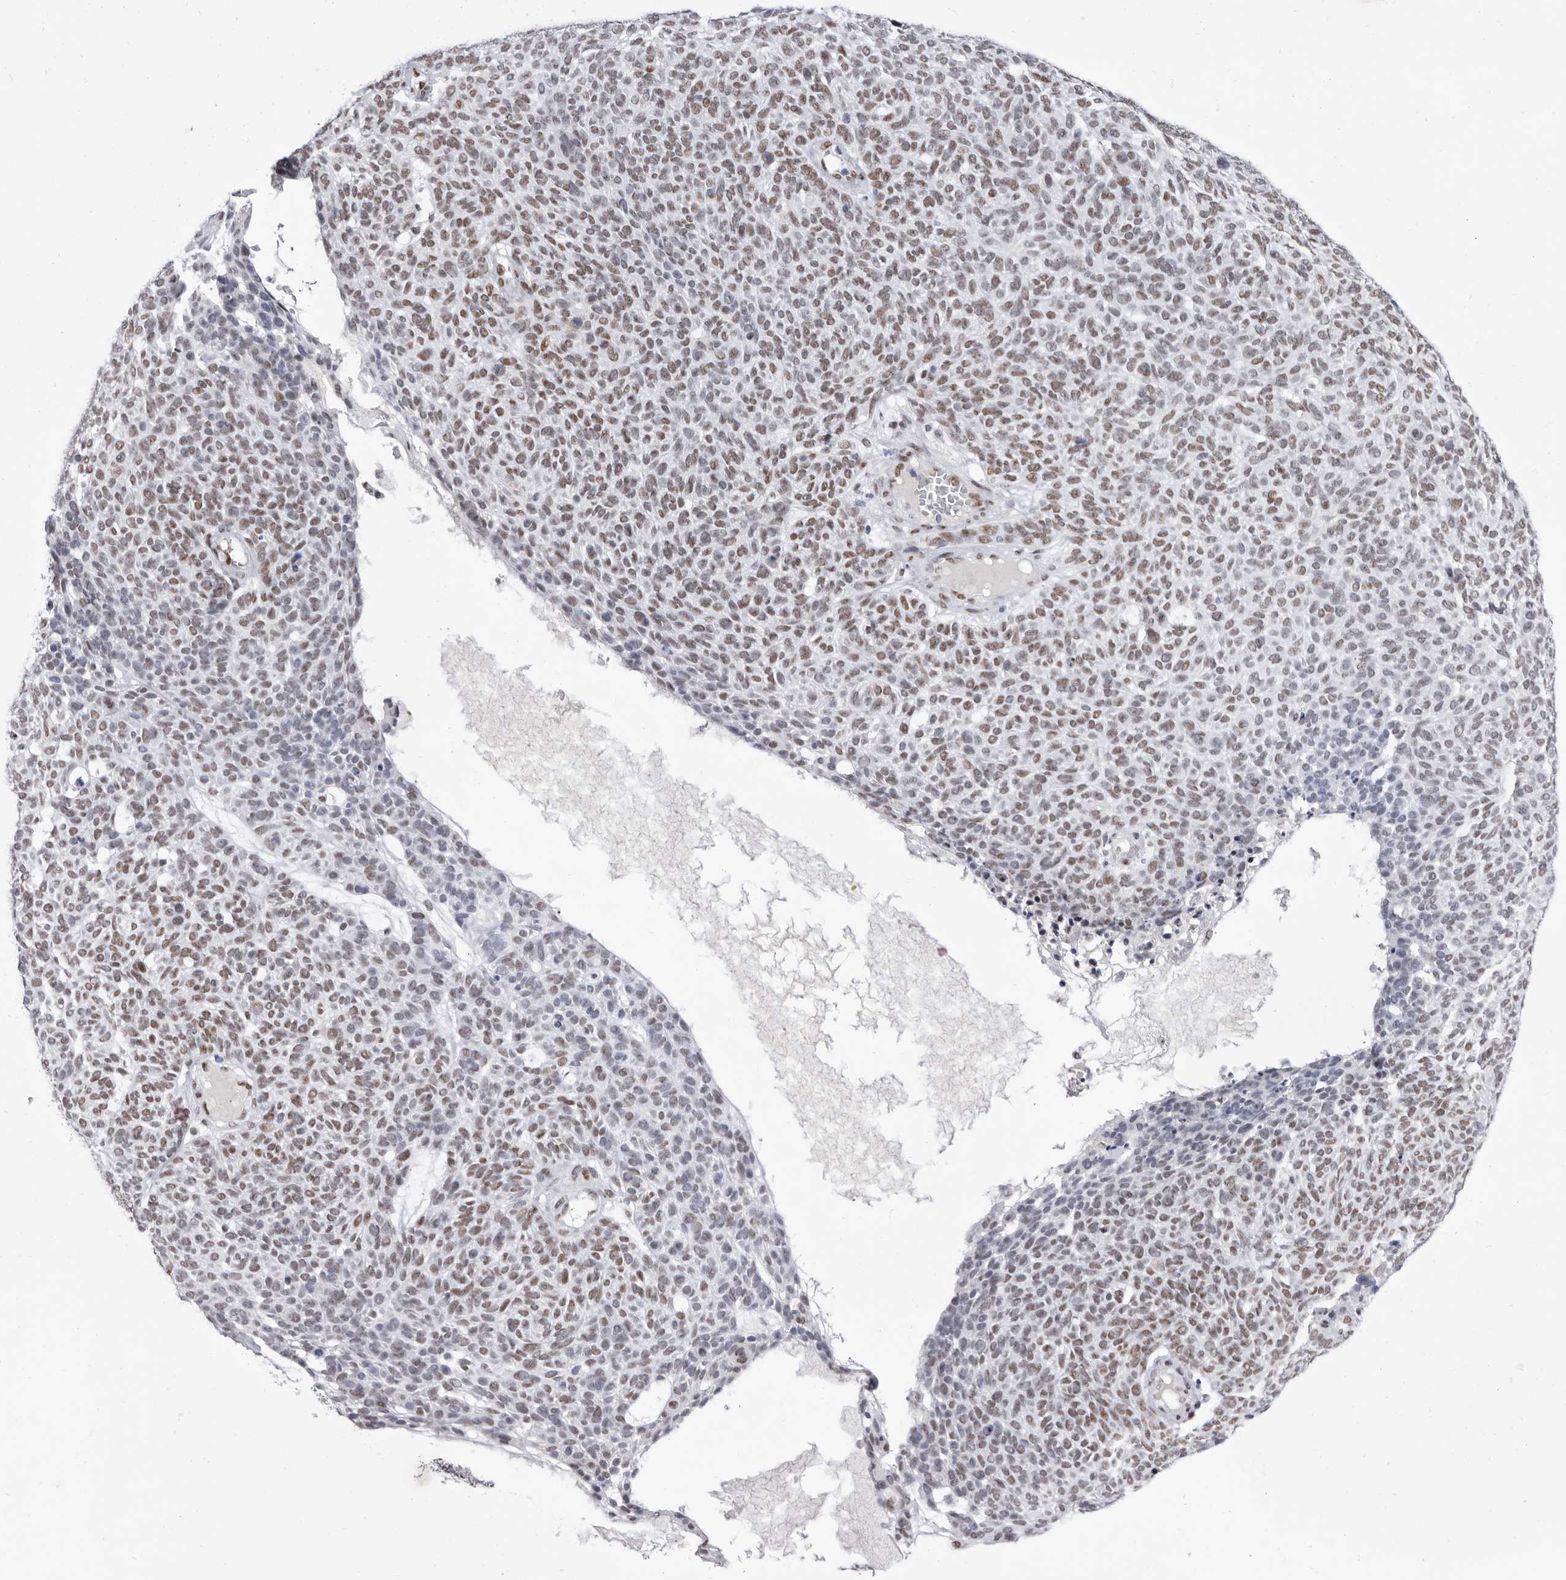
{"staining": {"intensity": "moderate", "quantity": "25%-75%", "location": "nuclear"}, "tissue": "skin cancer", "cell_type": "Tumor cells", "image_type": "cancer", "snomed": [{"axis": "morphology", "description": "Squamous cell carcinoma, NOS"}, {"axis": "topography", "description": "Skin"}], "caption": "Skin cancer tissue exhibits moderate nuclear staining in about 25%-75% of tumor cells, visualized by immunohistochemistry.", "gene": "ZNF326", "patient": {"sex": "female", "age": 90}}